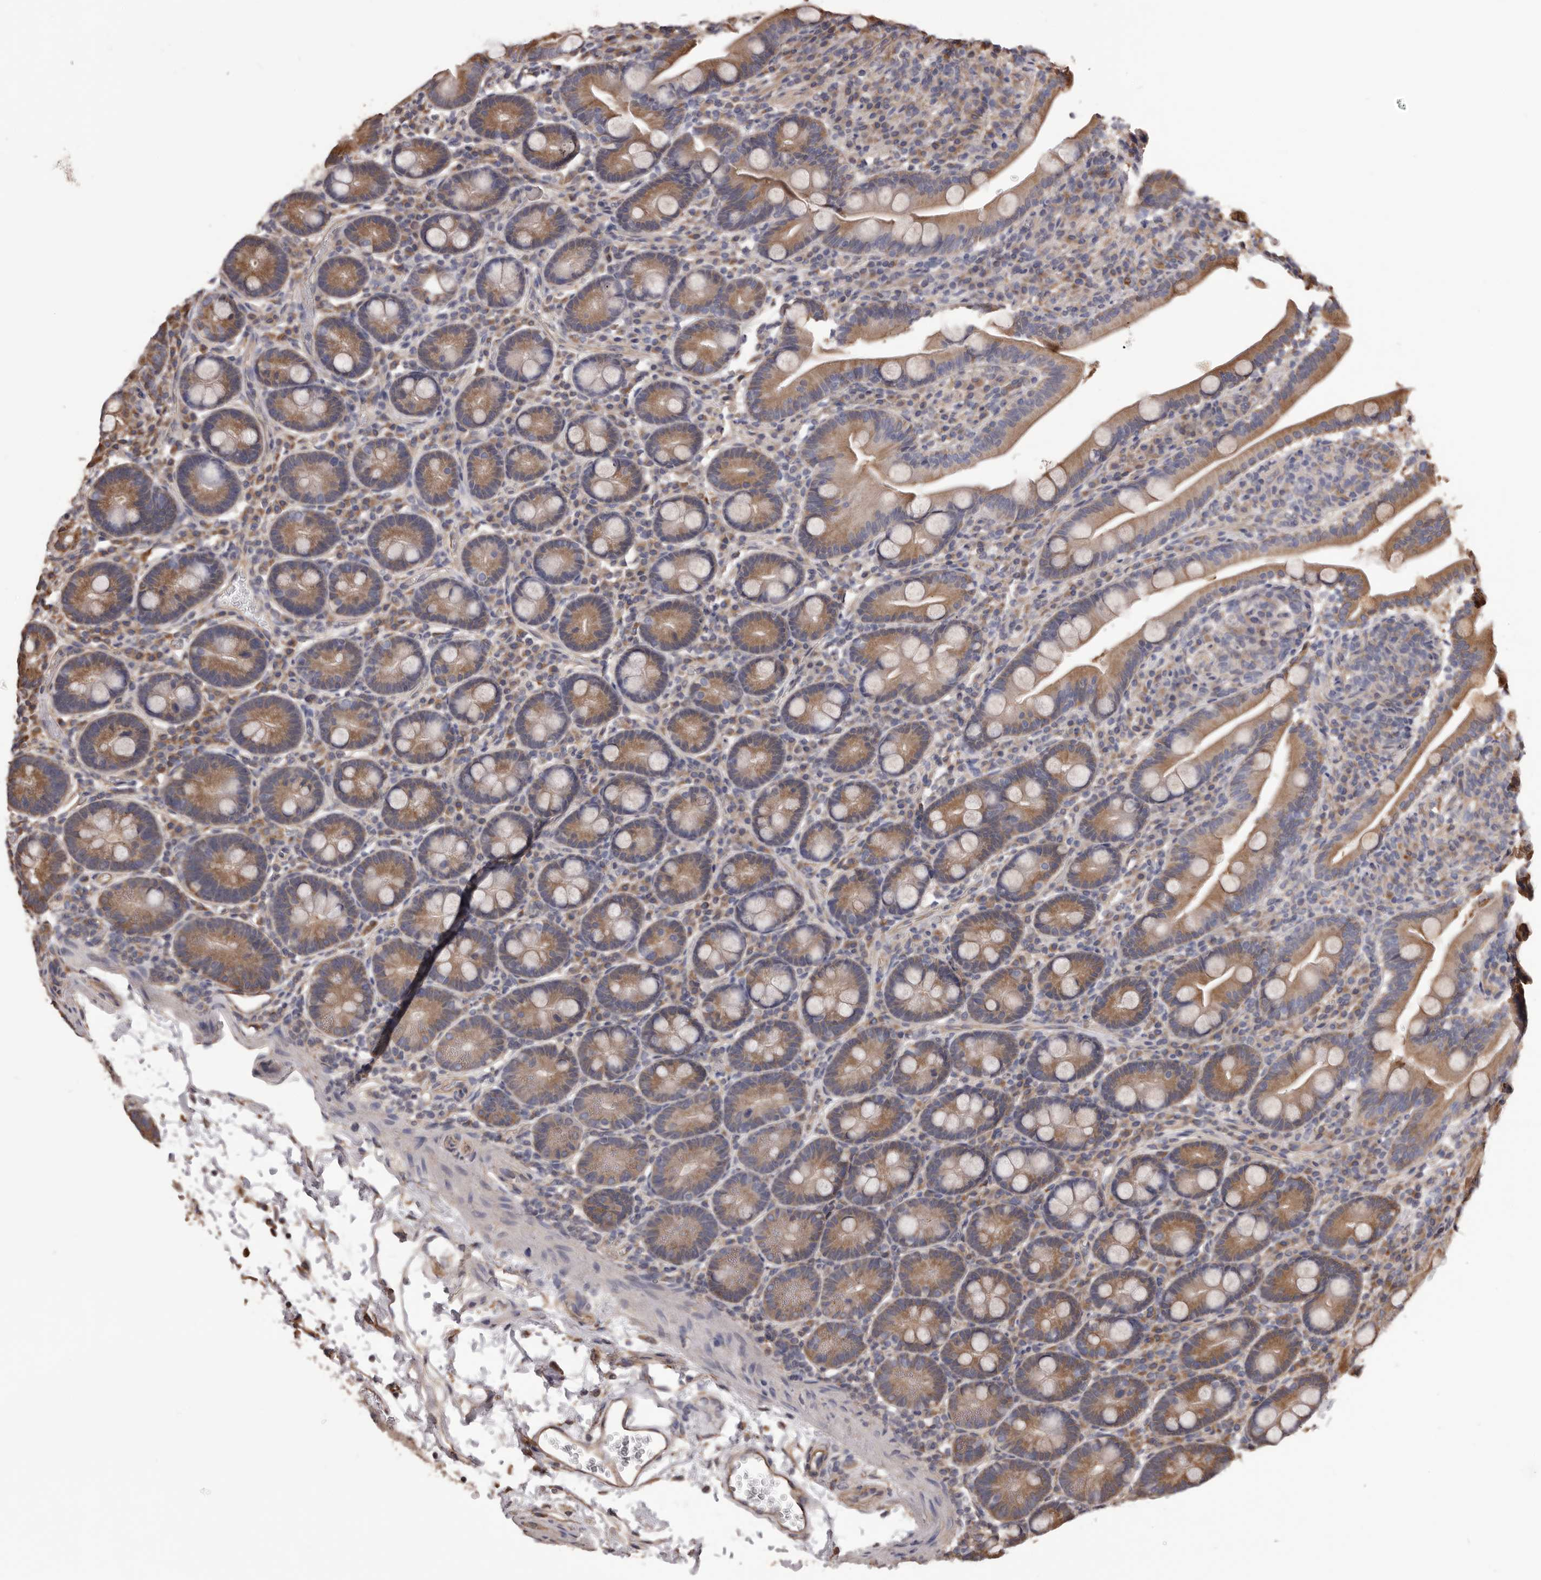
{"staining": {"intensity": "moderate", "quantity": ">75%", "location": "cytoplasmic/membranous"}, "tissue": "duodenum", "cell_type": "Glandular cells", "image_type": "normal", "snomed": [{"axis": "morphology", "description": "Normal tissue, NOS"}, {"axis": "topography", "description": "Duodenum"}], "caption": "IHC image of unremarkable duodenum stained for a protein (brown), which exhibits medium levels of moderate cytoplasmic/membranous staining in about >75% of glandular cells.", "gene": "CEP104", "patient": {"sex": "male", "age": 35}}